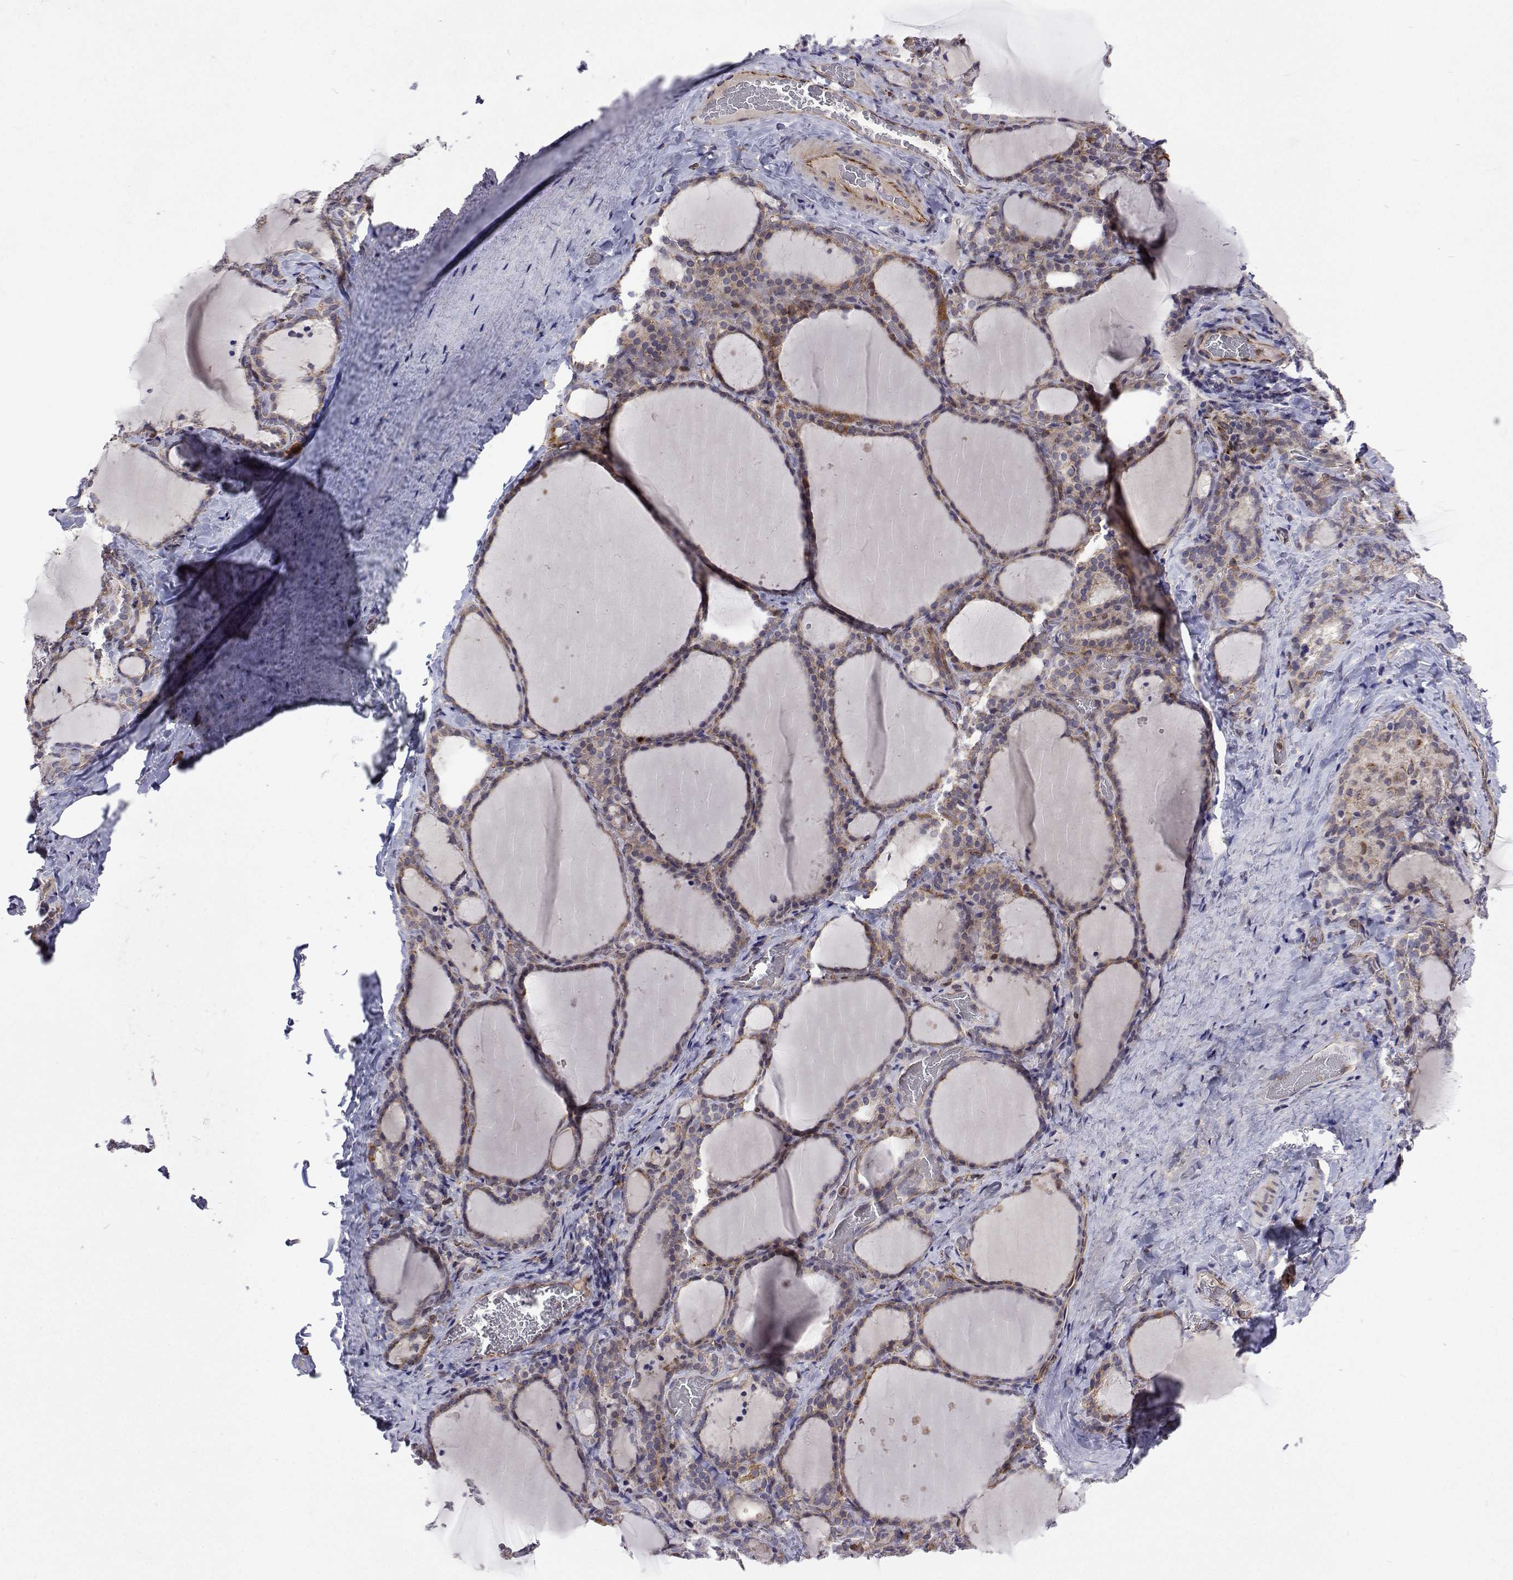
{"staining": {"intensity": "moderate", "quantity": "25%-75%", "location": "cytoplasmic/membranous"}, "tissue": "thyroid gland", "cell_type": "Glandular cells", "image_type": "normal", "snomed": [{"axis": "morphology", "description": "Normal tissue, NOS"}, {"axis": "topography", "description": "Thyroid gland"}], "caption": "Immunohistochemistry (IHC) of benign human thyroid gland shows medium levels of moderate cytoplasmic/membranous expression in approximately 25%-75% of glandular cells. The staining is performed using DAB (3,3'-diaminobenzidine) brown chromogen to label protein expression. The nuclei are counter-stained blue using hematoxylin.", "gene": "DHTKD1", "patient": {"sex": "female", "age": 22}}